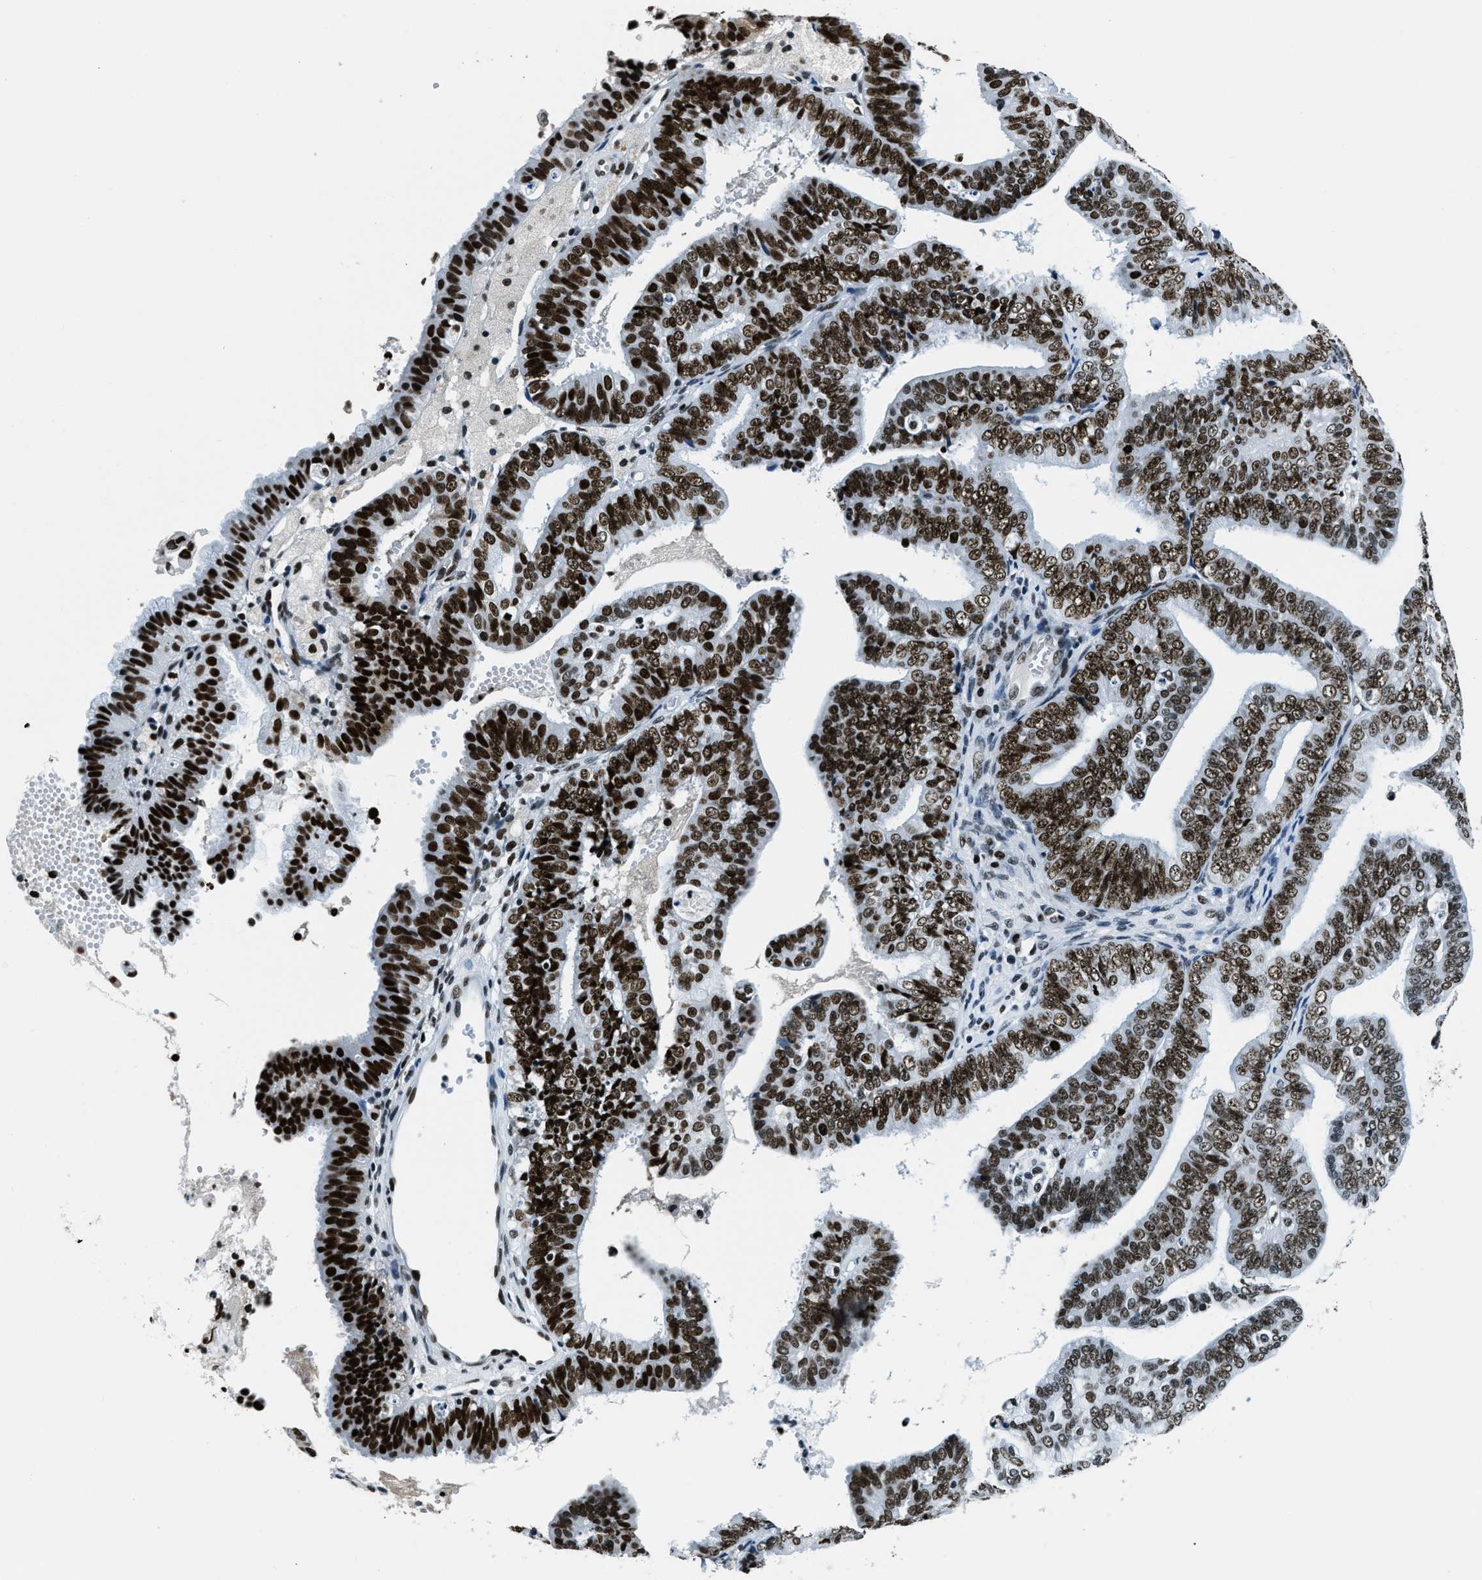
{"staining": {"intensity": "strong", "quantity": ">75%", "location": "nuclear"}, "tissue": "endometrial cancer", "cell_type": "Tumor cells", "image_type": "cancer", "snomed": [{"axis": "morphology", "description": "Adenocarcinoma, NOS"}, {"axis": "topography", "description": "Endometrium"}], "caption": "Protein analysis of endometrial cancer (adenocarcinoma) tissue exhibits strong nuclear staining in approximately >75% of tumor cells. The staining was performed using DAB to visualize the protein expression in brown, while the nuclei were stained in blue with hematoxylin (Magnification: 20x).", "gene": "TOP1", "patient": {"sex": "female", "age": 63}}